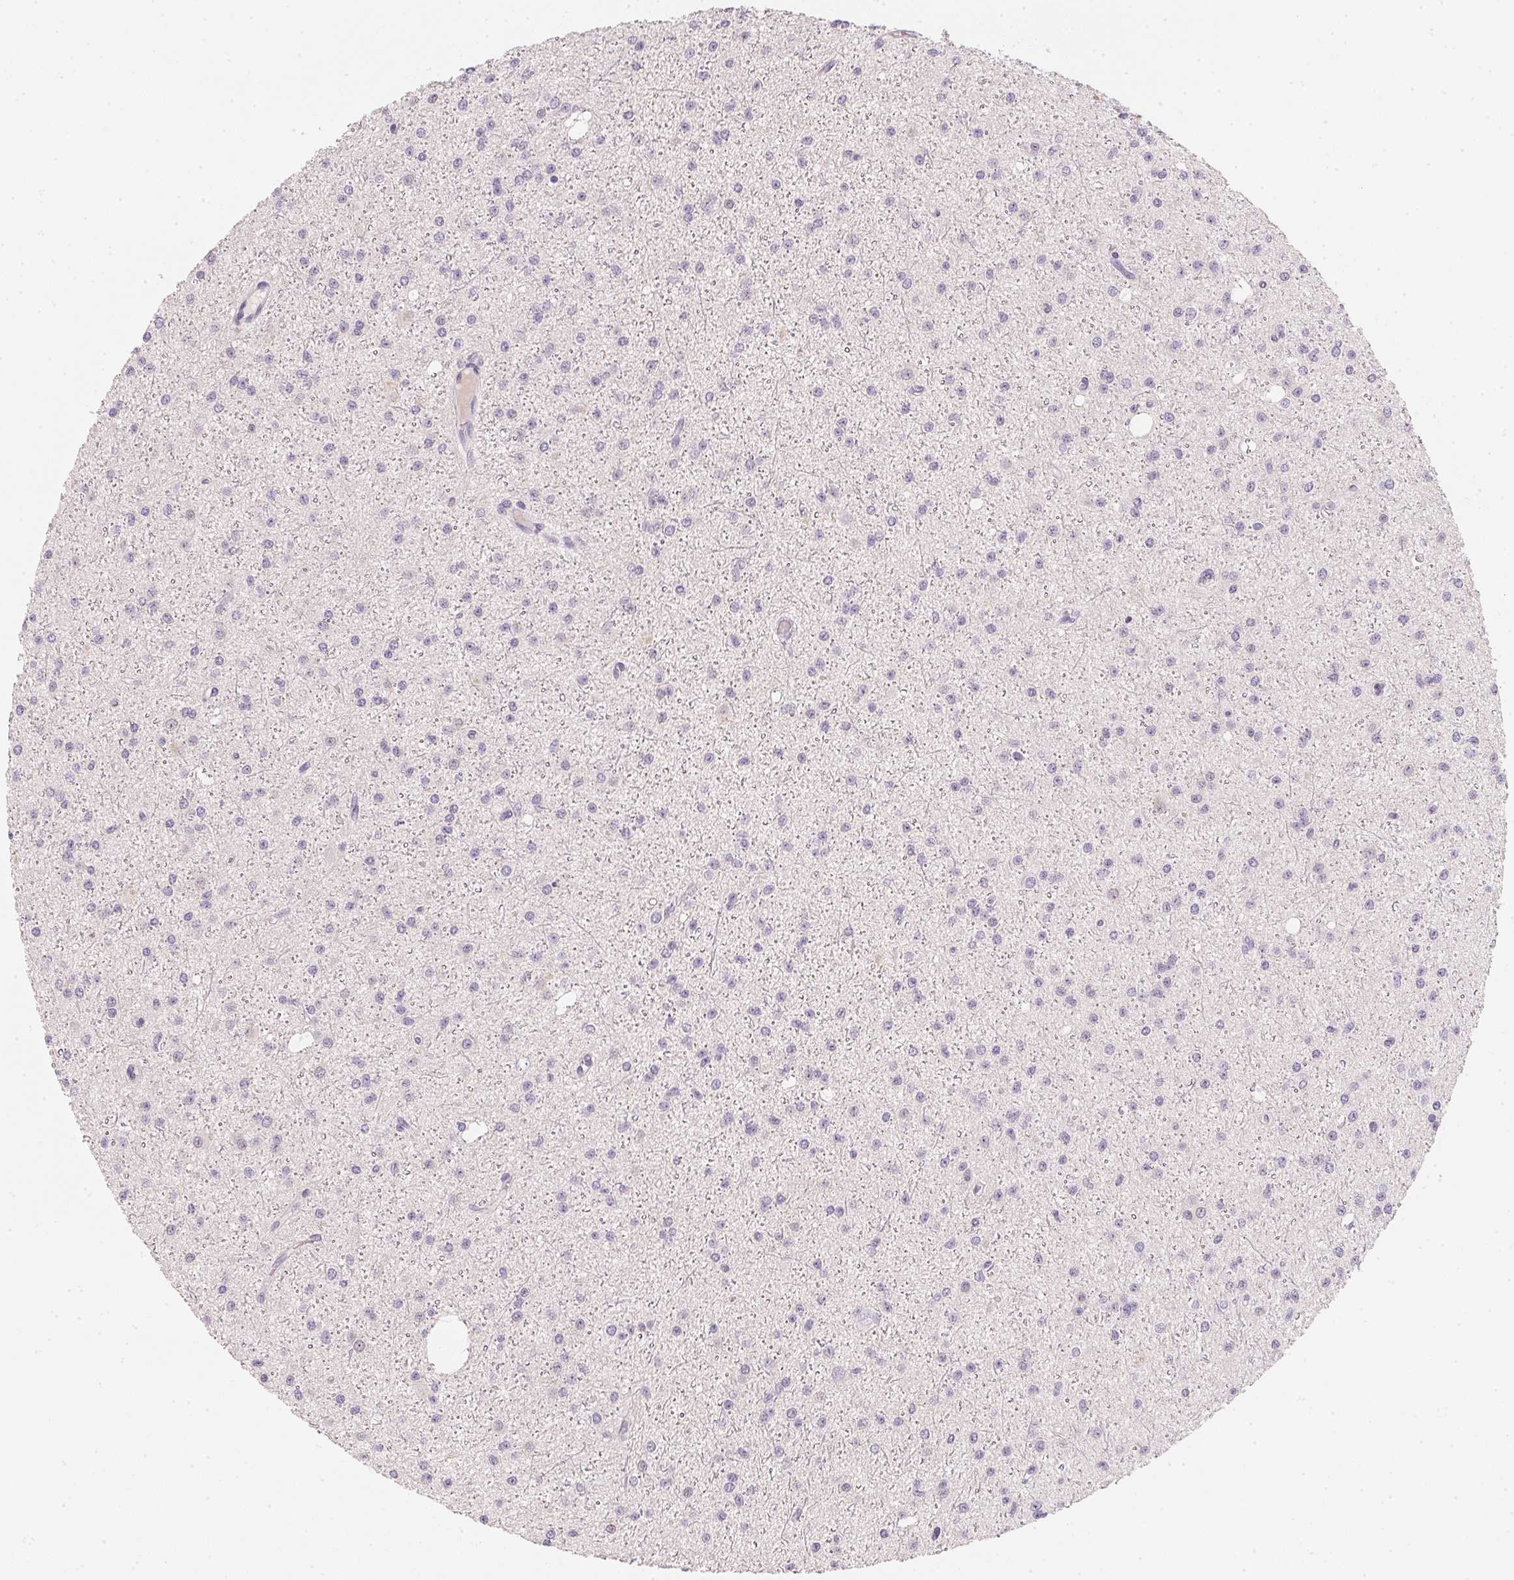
{"staining": {"intensity": "negative", "quantity": "none", "location": "none"}, "tissue": "glioma", "cell_type": "Tumor cells", "image_type": "cancer", "snomed": [{"axis": "morphology", "description": "Glioma, malignant, Low grade"}, {"axis": "topography", "description": "Brain"}], "caption": "Tumor cells show no significant positivity in malignant low-grade glioma.", "gene": "CFAP276", "patient": {"sex": "male", "age": 27}}